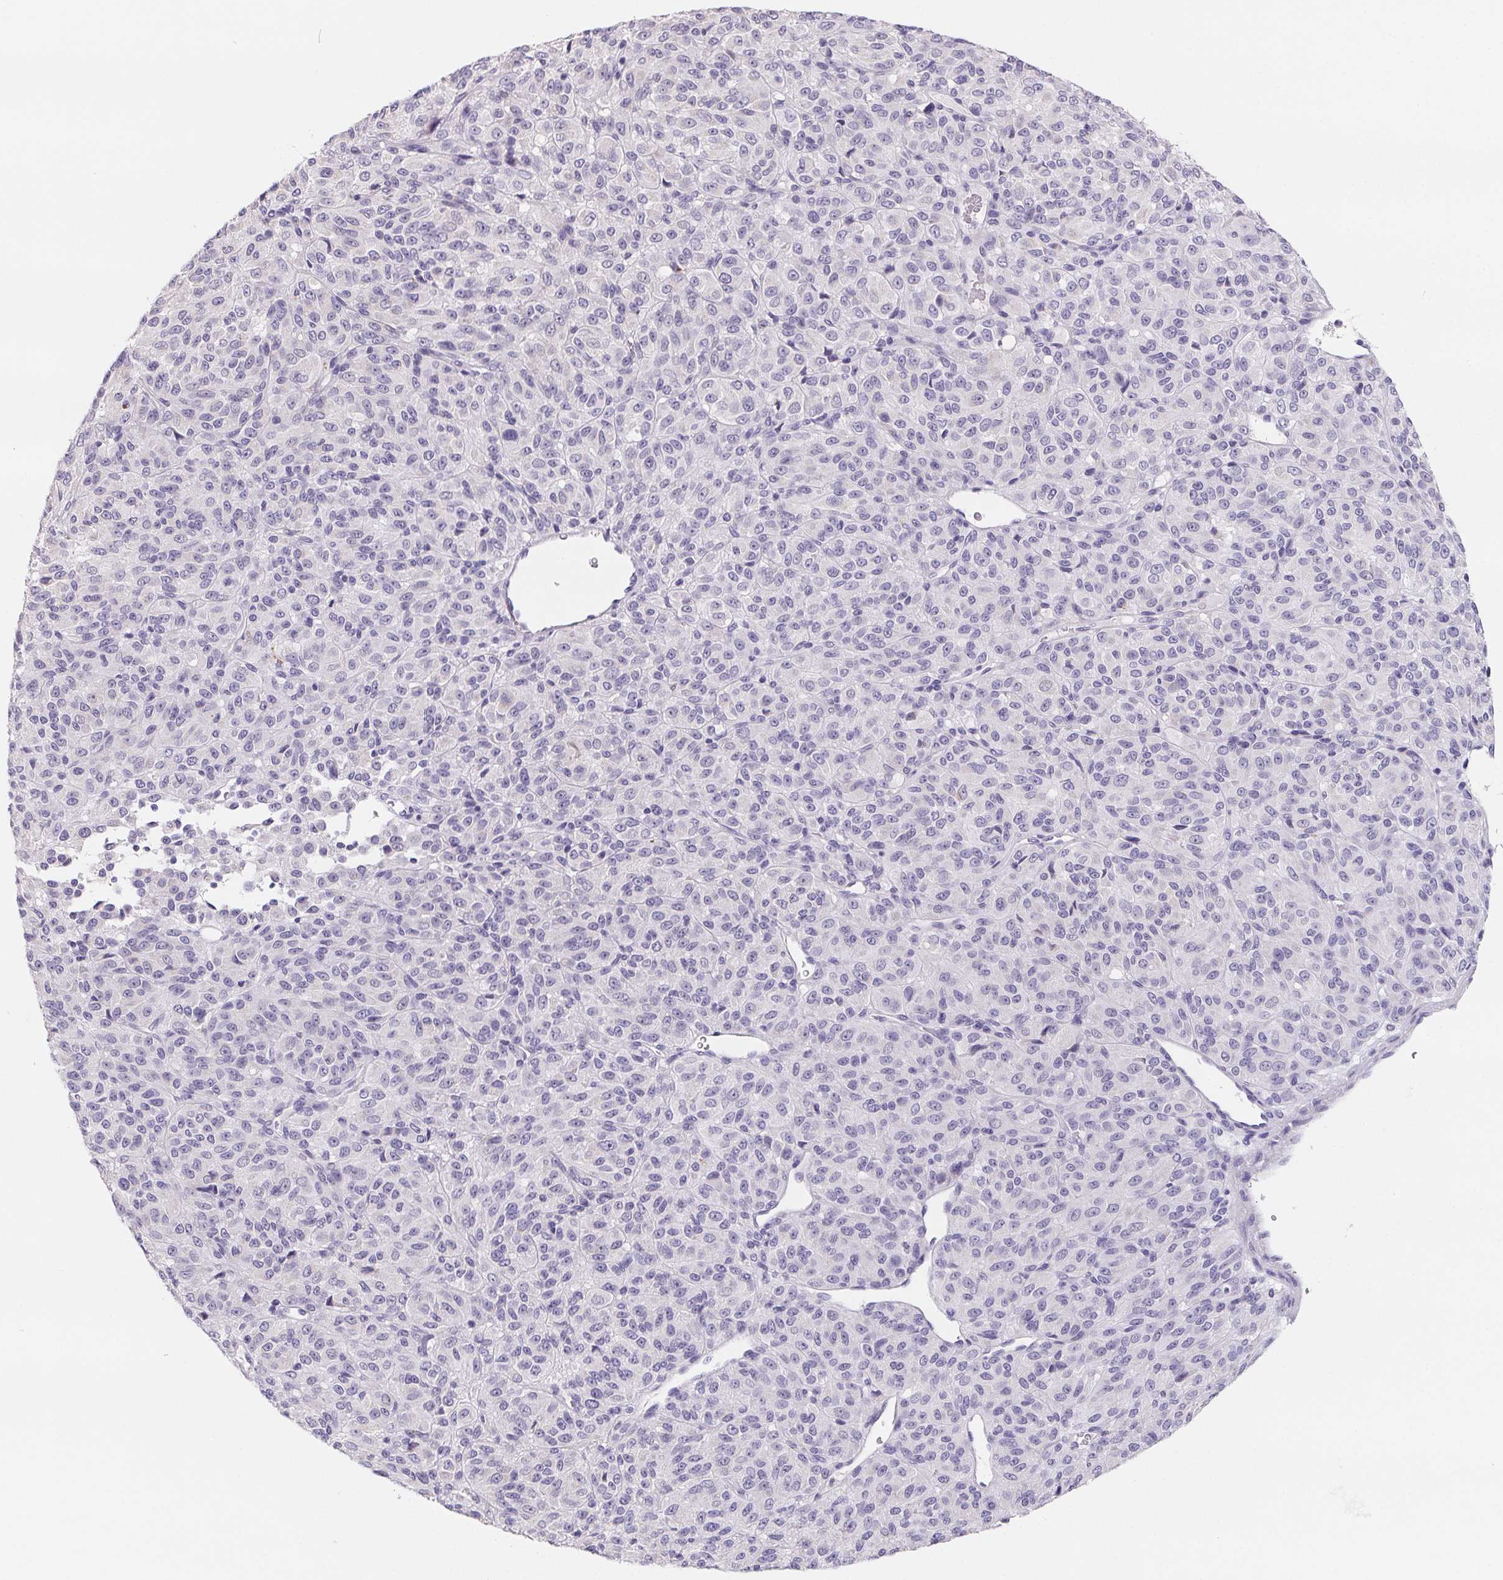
{"staining": {"intensity": "negative", "quantity": "none", "location": "none"}, "tissue": "melanoma", "cell_type": "Tumor cells", "image_type": "cancer", "snomed": [{"axis": "morphology", "description": "Malignant melanoma, Metastatic site"}, {"axis": "topography", "description": "Brain"}], "caption": "Immunohistochemical staining of malignant melanoma (metastatic site) displays no significant expression in tumor cells.", "gene": "FDX1", "patient": {"sex": "female", "age": 56}}